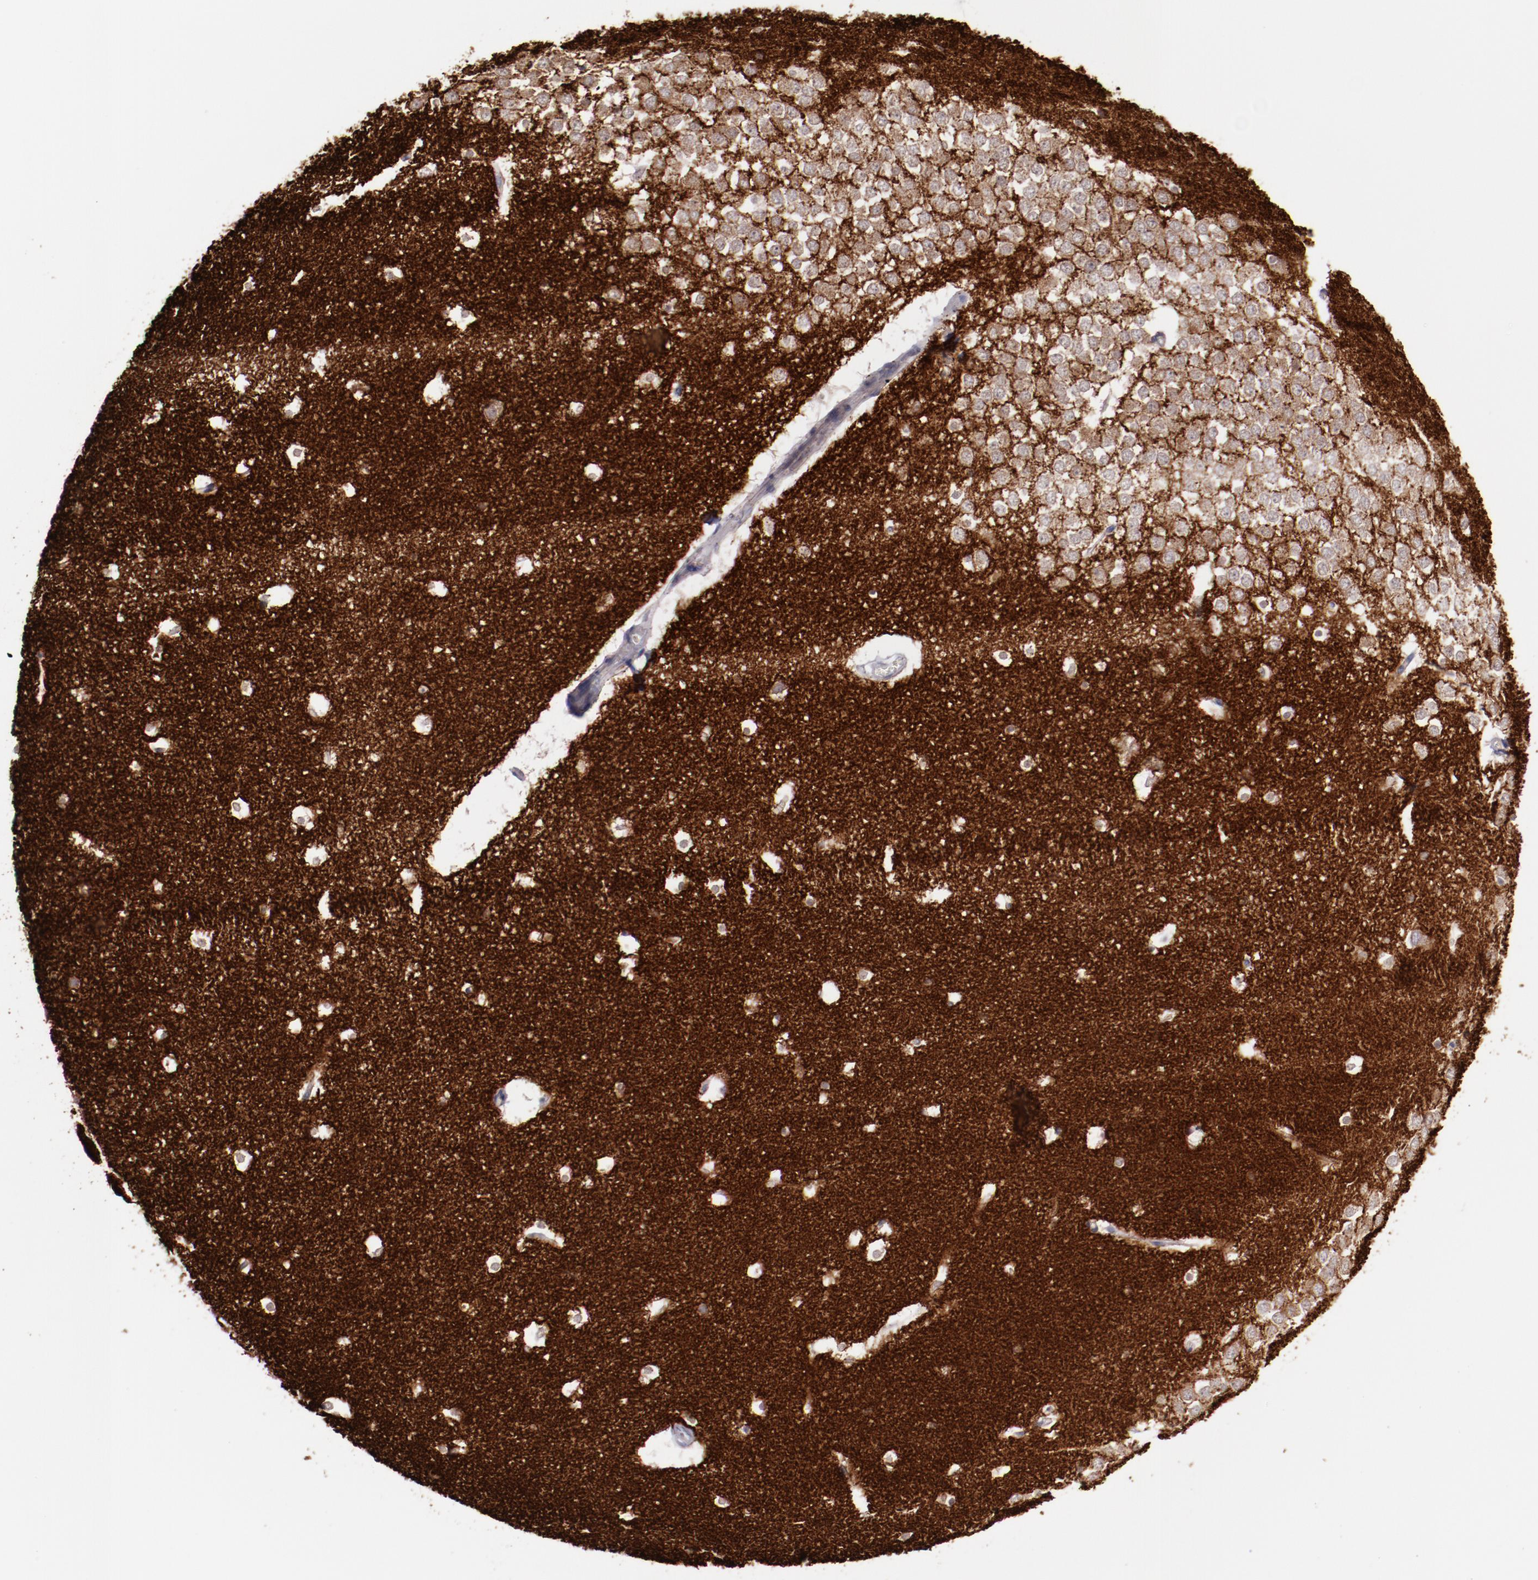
{"staining": {"intensity": "negative", "quantity": "none", "location": "none"}, "tissue": "hippocampus", "cell_type": "Glial cells", "image_type": "normal", "snomed": [{"axis": "morphology", "description": "Normal tissue, NOS"}, {"axis": "topography", "description": "Hippocampus"}], "caption": "This is an IHC micrograph of unremarkable human hippocampus. There is no expression in glial cells.", "gene": "SYP", "patient": {"sex": "male", "age": 45}}